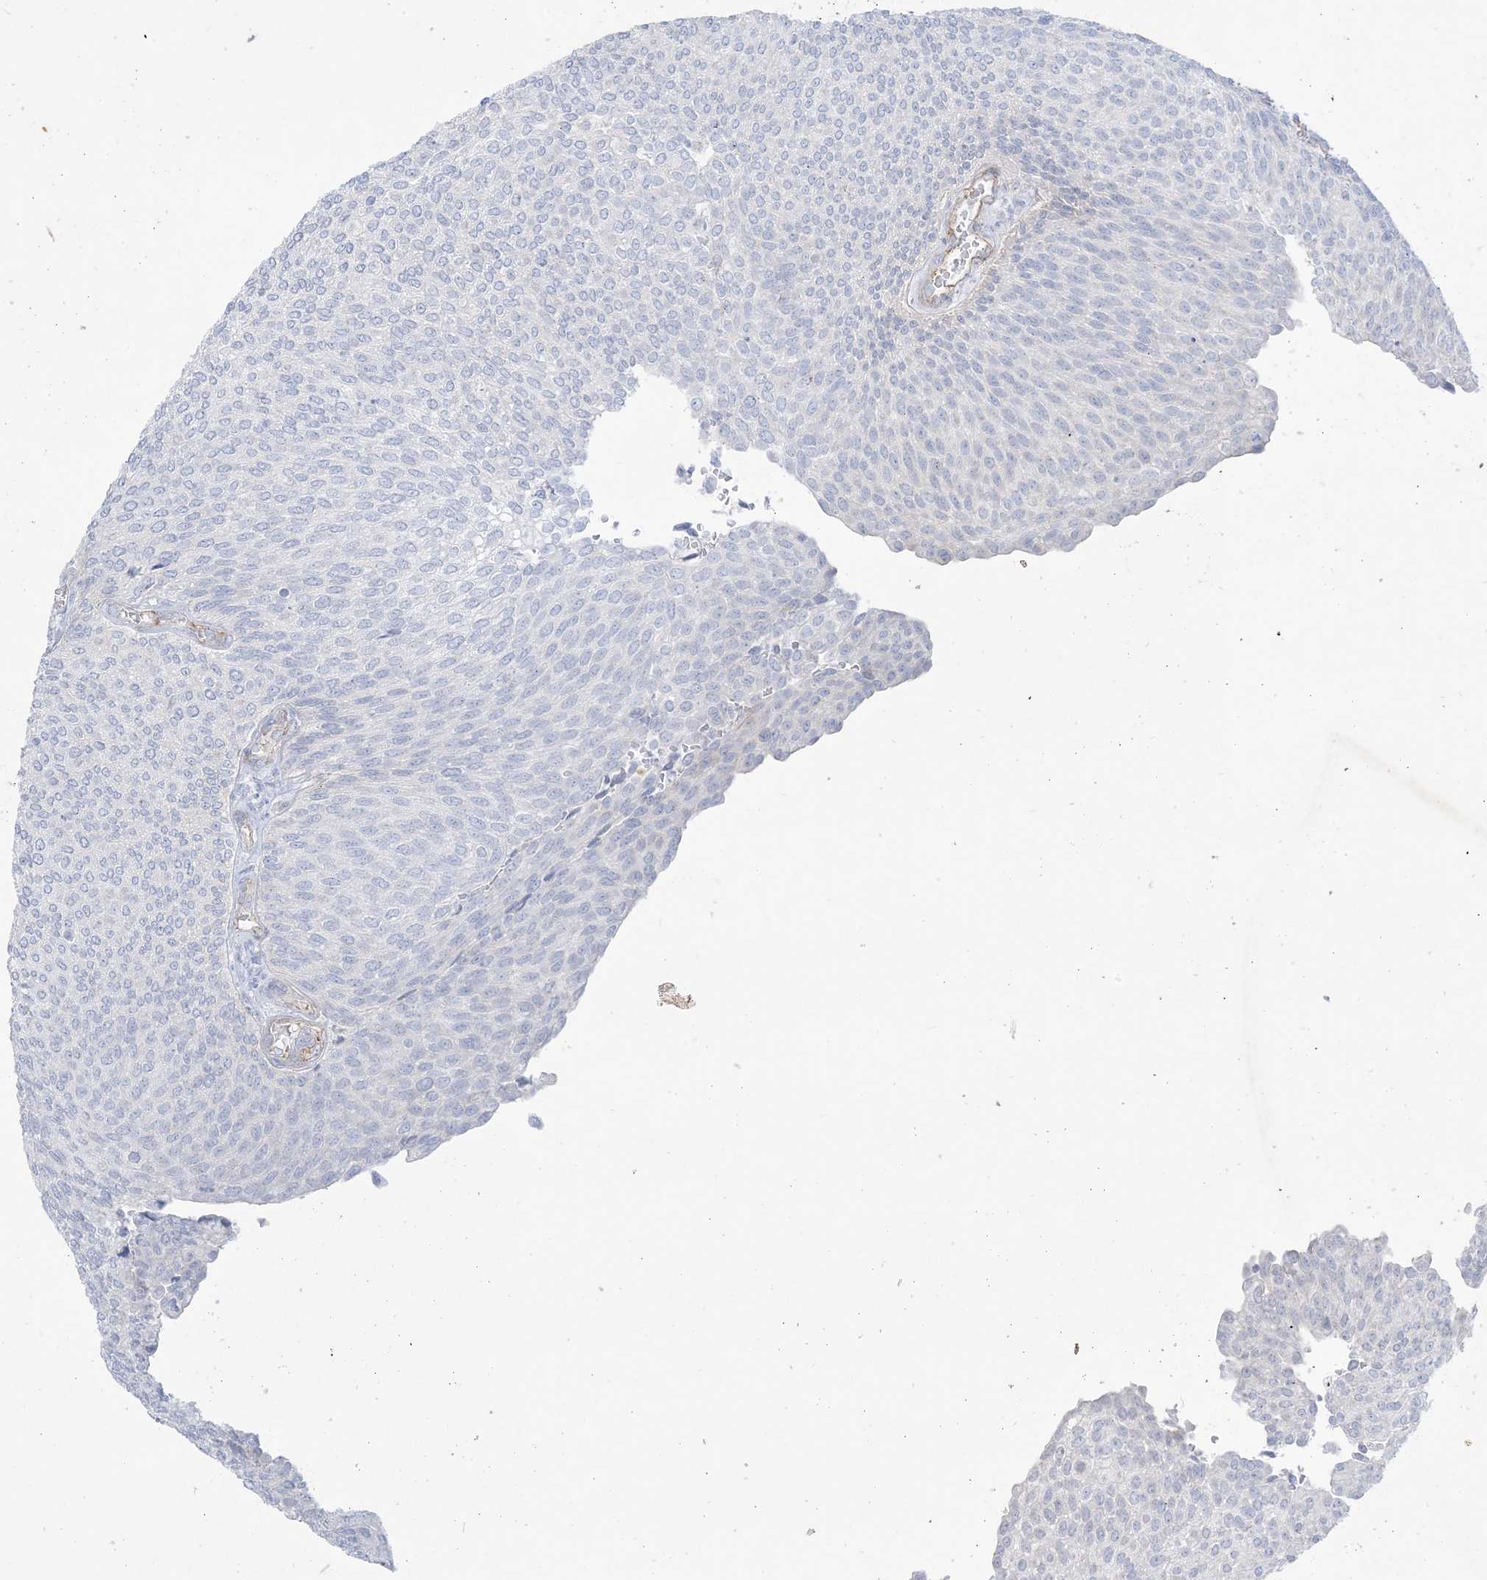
{"staining": {"intensity": "negative", "quantity": "none", "location": "none"}, "tissue": "urothelial cancer", "cell_type": "Tumor cells", "image_type": "cancer", "snomed": [{"axis": "morphology", "description": "Urothelial carcinoma, Low grade"}, {"axis": "topography", "description": "Urinary bladder"}], "caption": "IHC photomicrograph of neoplastic tissue: urothelial carcinoma (low-grade) stained with DAB reveals no significant protein positivity in tumor cells.", "gene": "B3GNT7", "patient": {"sex": "female", "age": 79}}